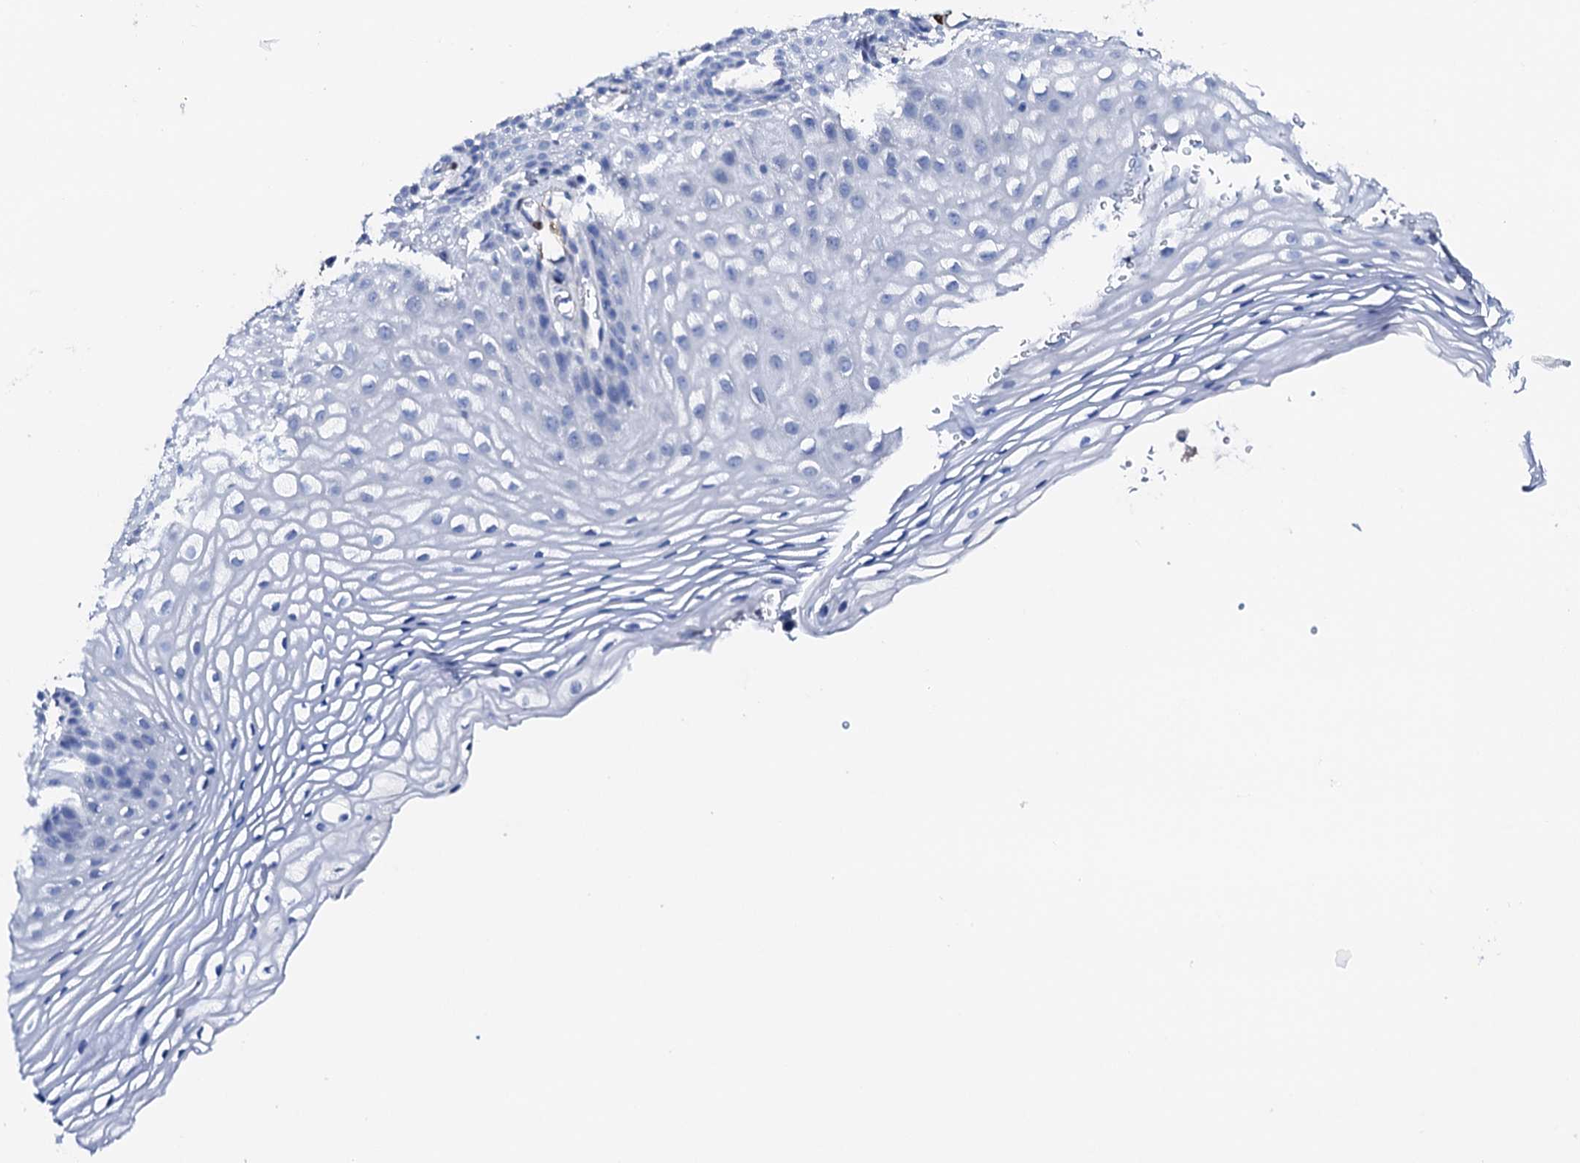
{"staining": {"intensity": "negative", "quantity": "none", "location": "none"}, "tissue": "vagina", "cell_type": "Squamous epithelial cells", "image_type": "normal", "snomed": [{"axis": "morphology", "description": "Normal tissue, NOS"}, {"axis": "topography", "description": "Vagina"}], "caption": "Immunohistochemical staining of unremarkable human vagina displays no significant expression in squamous epithelial cells. (Brightfield microscopy of DAB IHC at high magnification).", "gene": "NRIP2", "patient": {"sex": "female", "age": 60}}